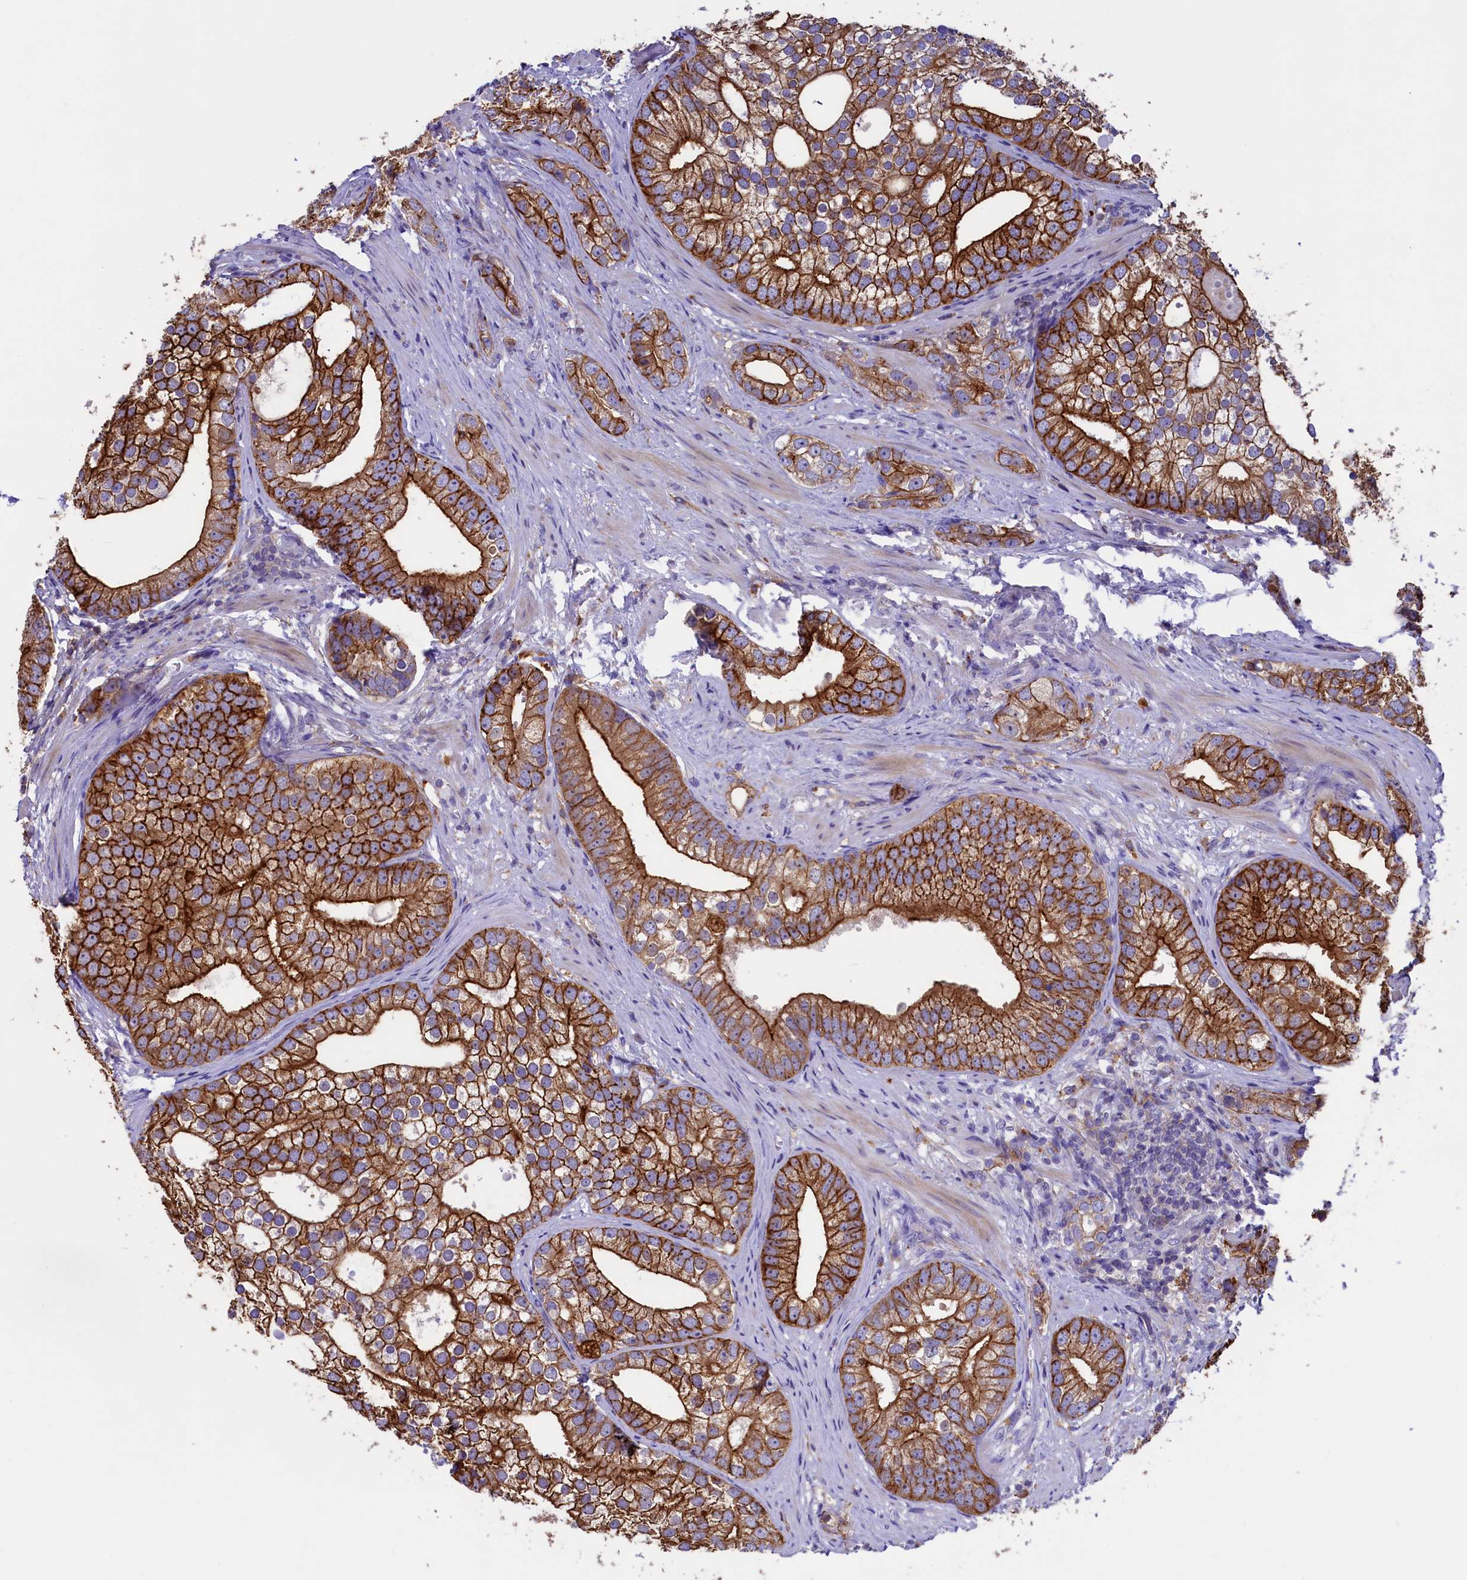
{"staining": {"intensity": "strong", "quantity": ">75%", "location": "cytoplasmic/membranous"}, "tissue": "prostate cancer", "cell_type": "Tumor cells", "image_type": "cancer", "snomed": [{"axis": "morphology", "description": "Adenocarcinoma, High grade"}, {"axis": "topography", "description": "Prostate"}], "caption": "DAB immunohistochemical staining of human prostate cancer displays strong cytoplasmic/membranous protein staining in about >75% of tumor cells. The protein is shown in brown color, while the nuclei are stained blue.", "gene": "HPS6", "patient": {"sex": "male", "age": 75}}